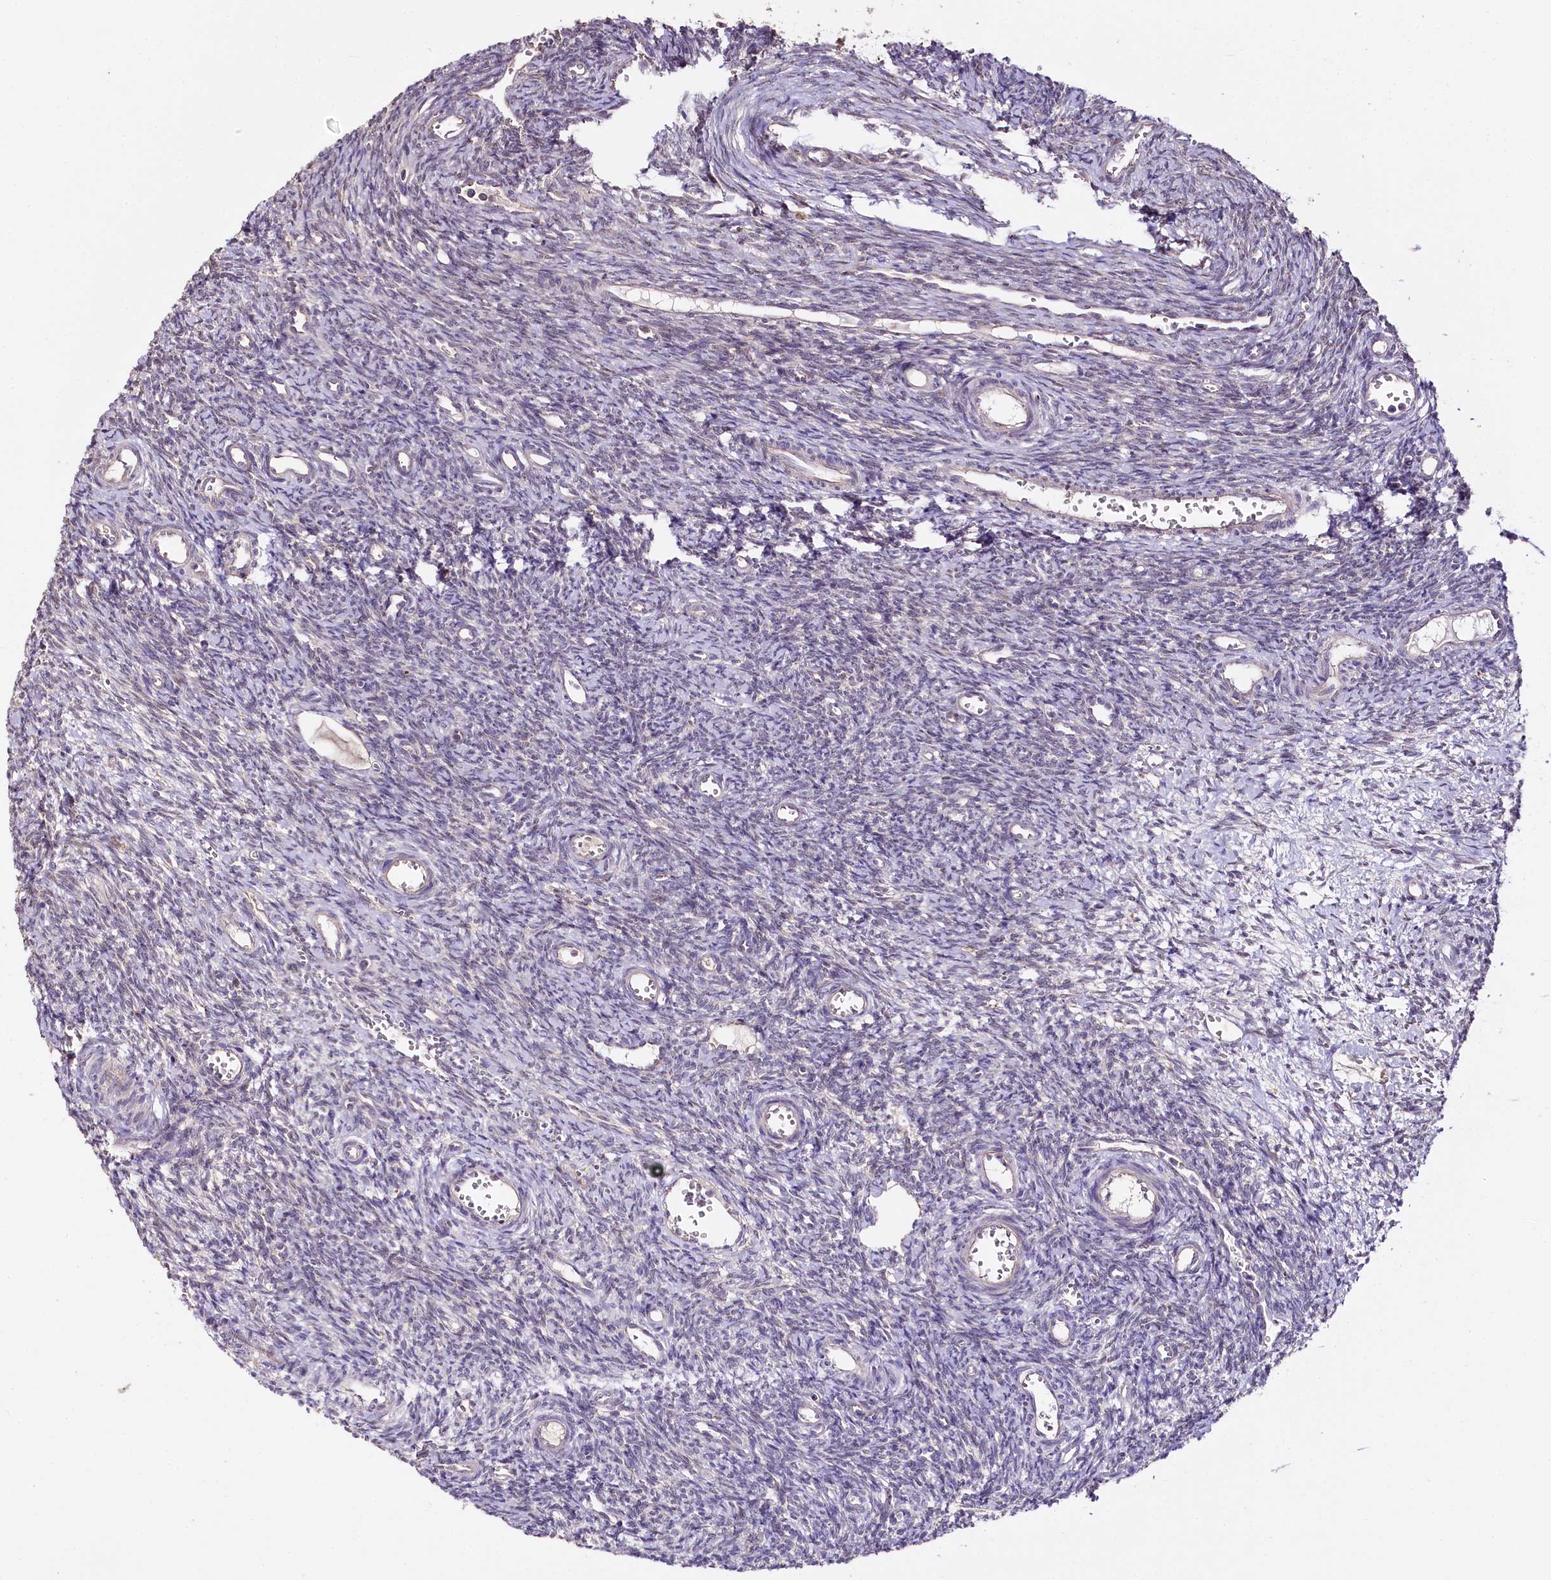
{"staining": {"intensity": "negative", "quantity": "none", "location": "none"}, "tissue": "ovary", "cell_type": "Ovarian stroma cells", "image_type": "normal", "snomed": [{"axis": "morphology", "description": "Normal tissue, NOS"}, {"axis": "topography", "description": "Ovary"}], "caption": "IHC image of unremarkable ovary stained for a protein (brown), which exhibits no expression in ovarian stroma cells.", "gene": "ZNF226", "patient": {"sex": "female", "age": 39}}